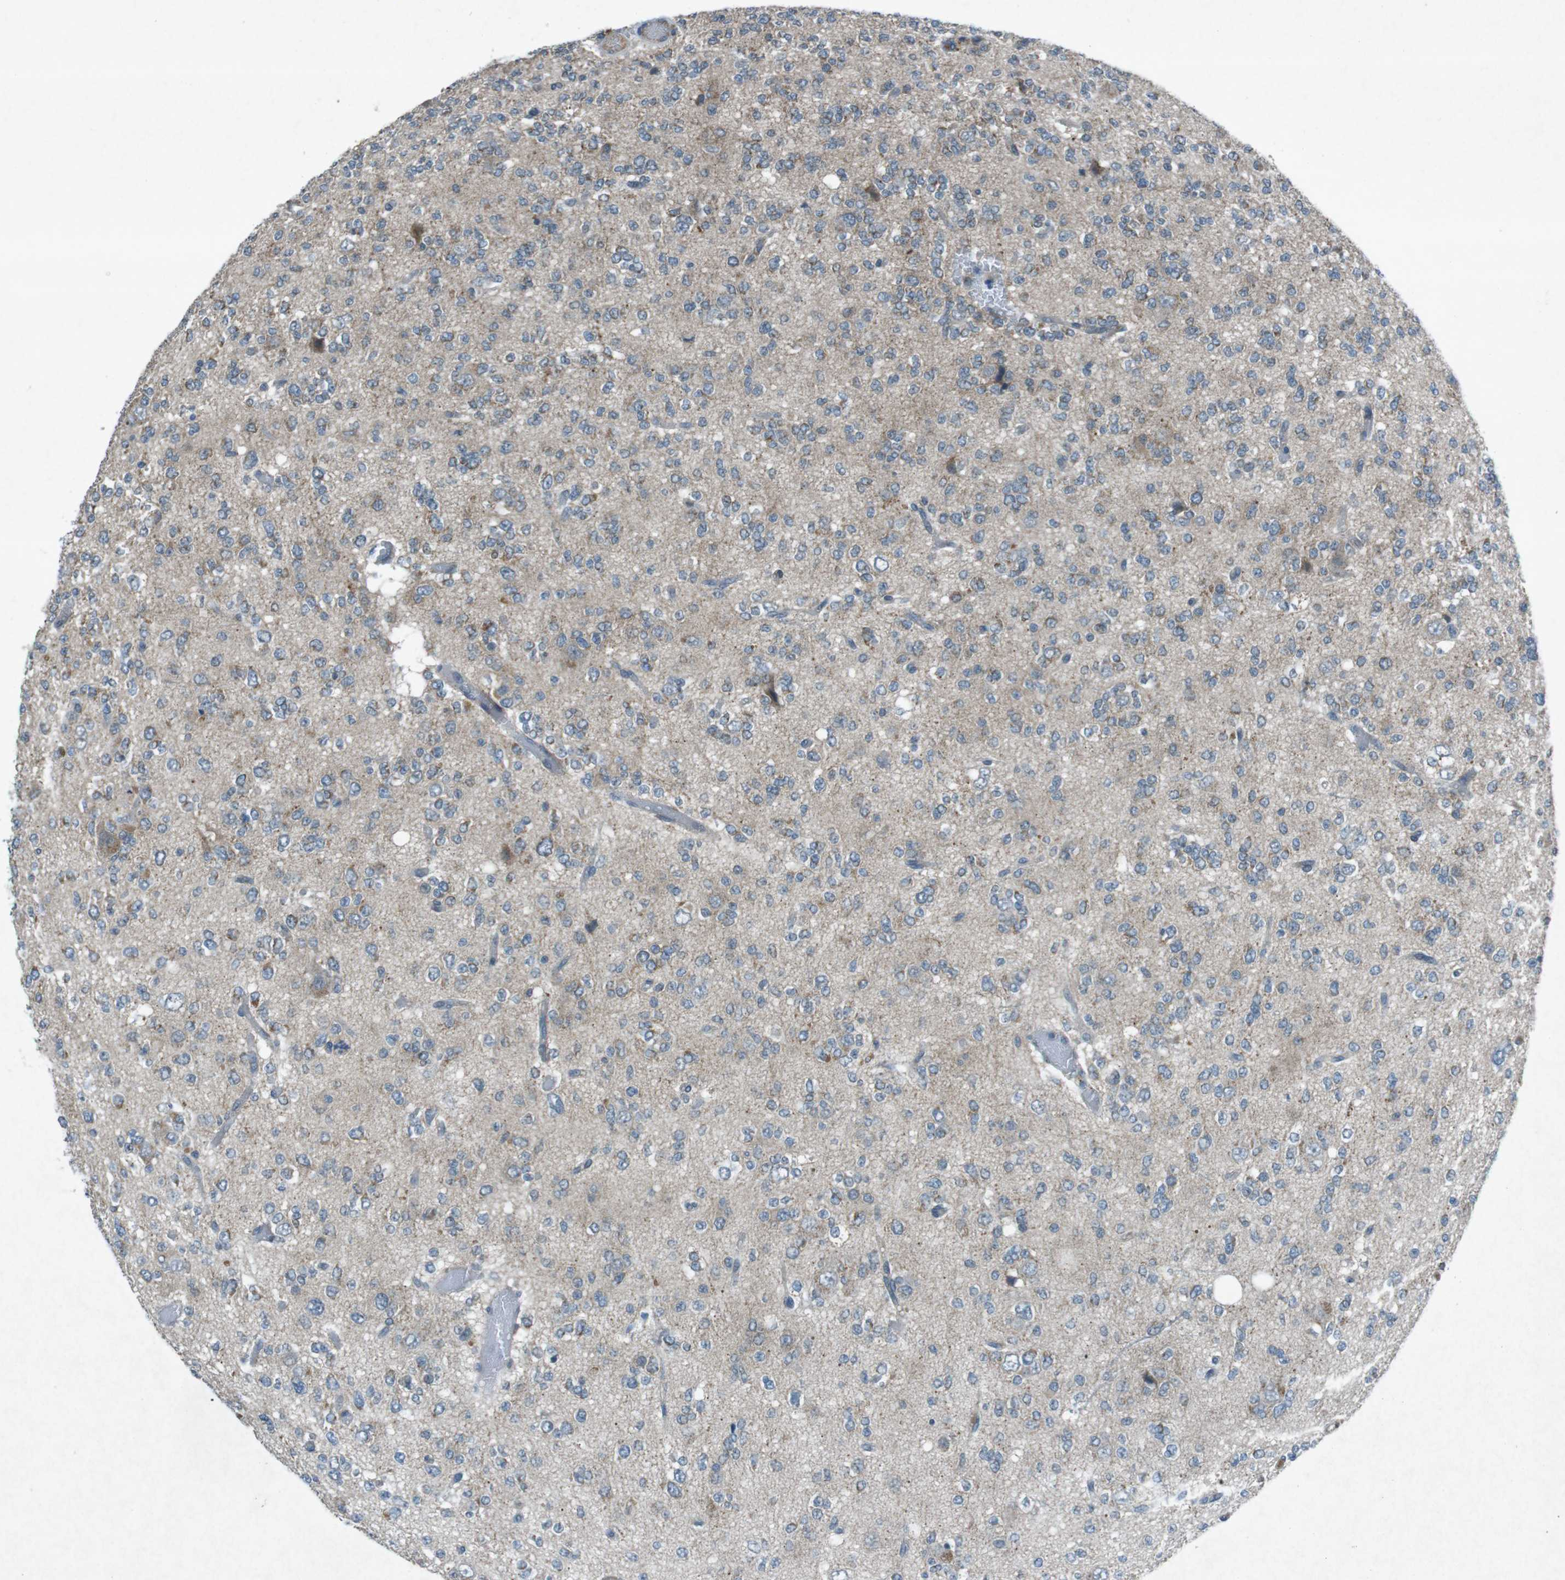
{"staining": {"intensity": "weak", "quantity": "<25%", "location": "cytoplasmic/membranous"}, "tissue": "glioma", "cell_type": "Tumor cells", "image_type": "cancer", "snomed": [{"axis": "morphology", "description": "Glioma, malignant, Low grade"}, {"axis": "topography", "description": "Brain"}], "caption": "Glioma was stained to show a protein in brown. There is no significant expression in tumor cells.", "gene": "FCRLA", "patient": {"sex": "male", "age": 38}}